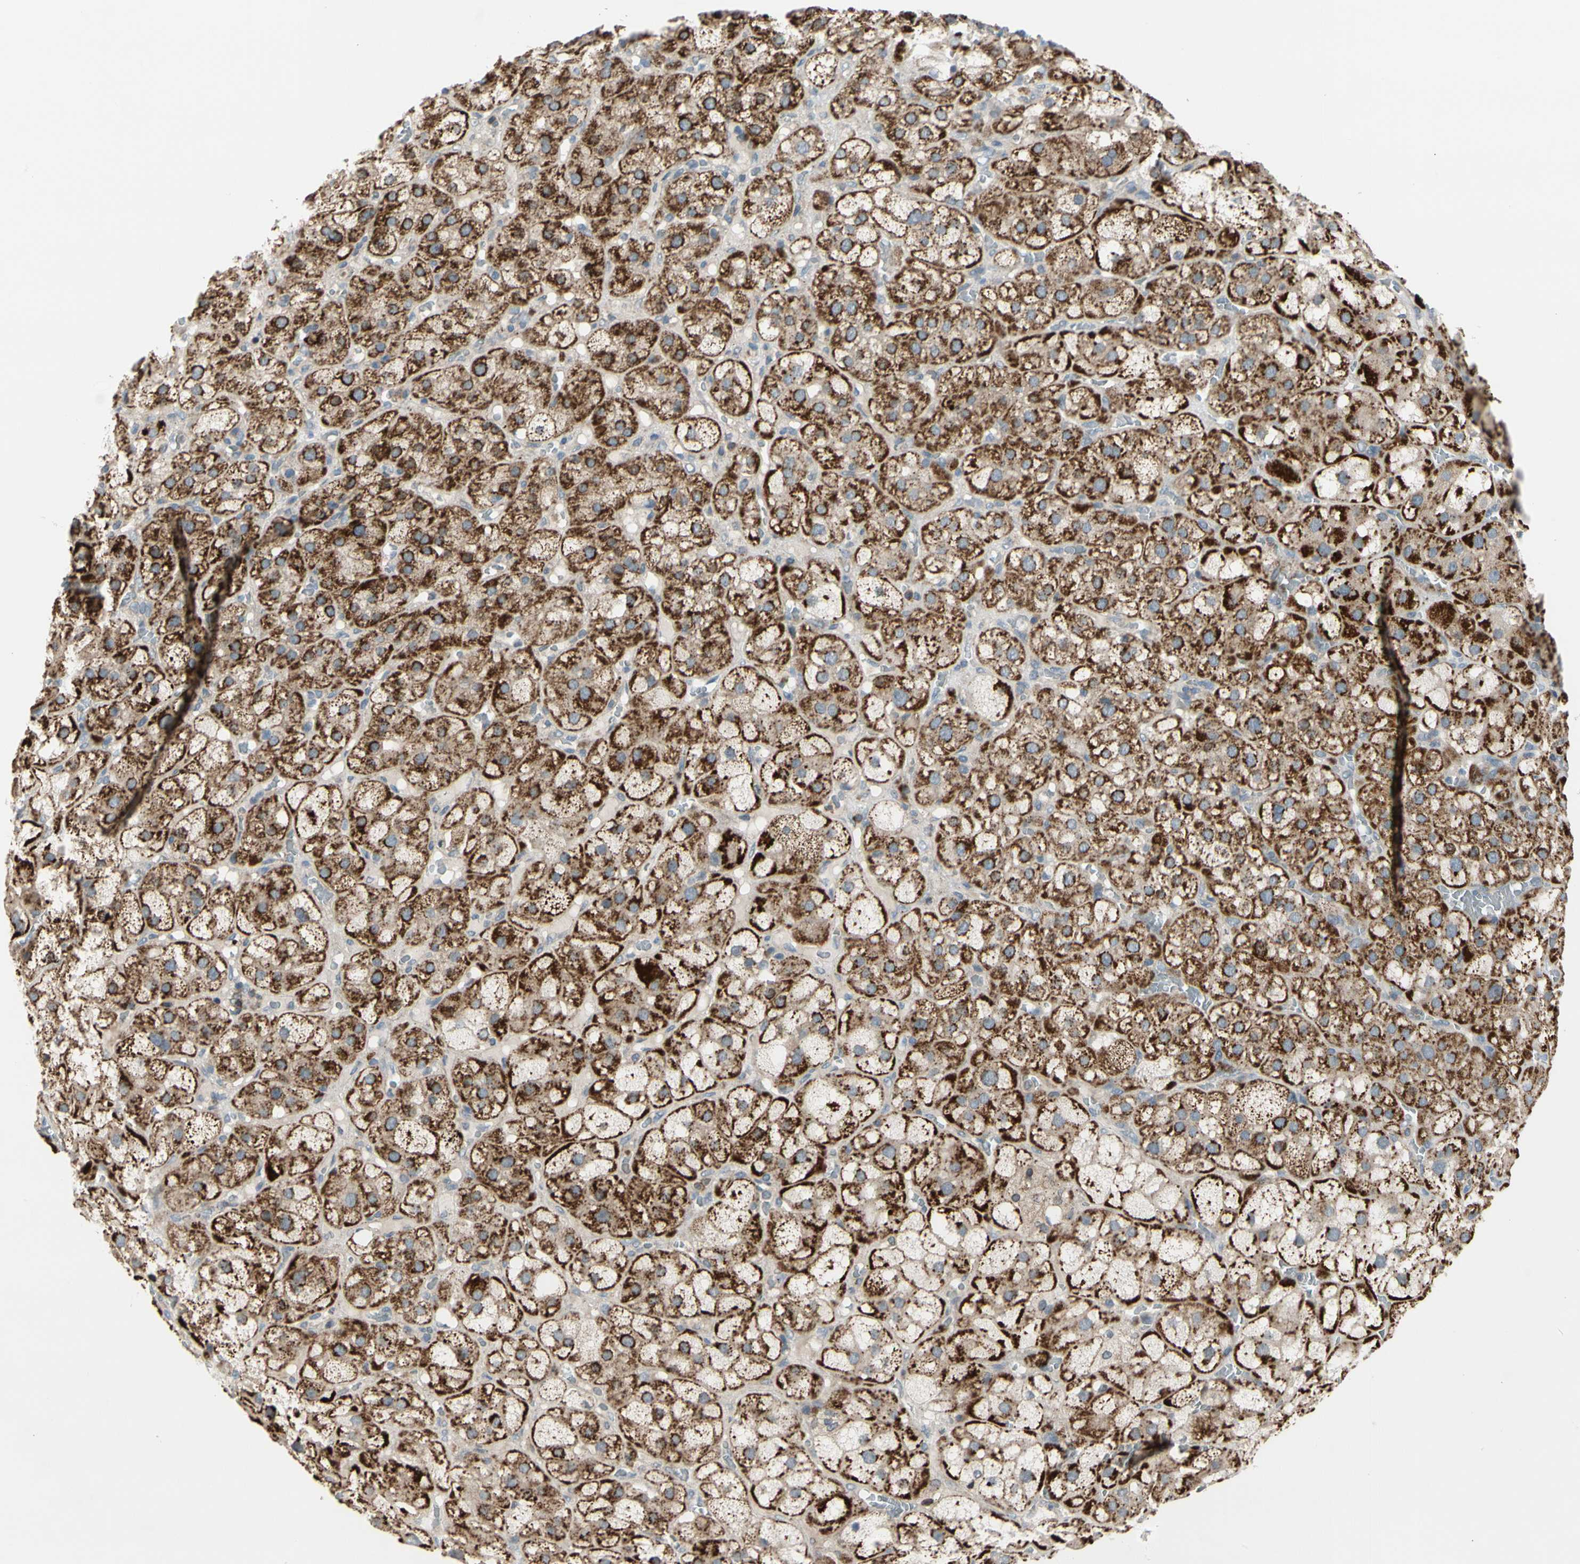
{"staining": {"intensity": "strong", "quantity": ">75%", "location": "cytoplasmic/membranous"}, "tissue": "adrenal gland", "cell_type": "Glandular cells", "image_type": "normal", "snomed": [{"axis": "morphology", "description": "Normal tissue, NOS"}, {"axis": "topography", "description": "Adrenal gland"}], "caption": "The micrograph reveals immunohistochemical staining of unremarkable adrenal gland. There is strong cytoplasmic/membranous staining is identified in about >75% of glandular cells.", "gene": "GALNT5", "patient": {"sex": "female", "age": 44}}